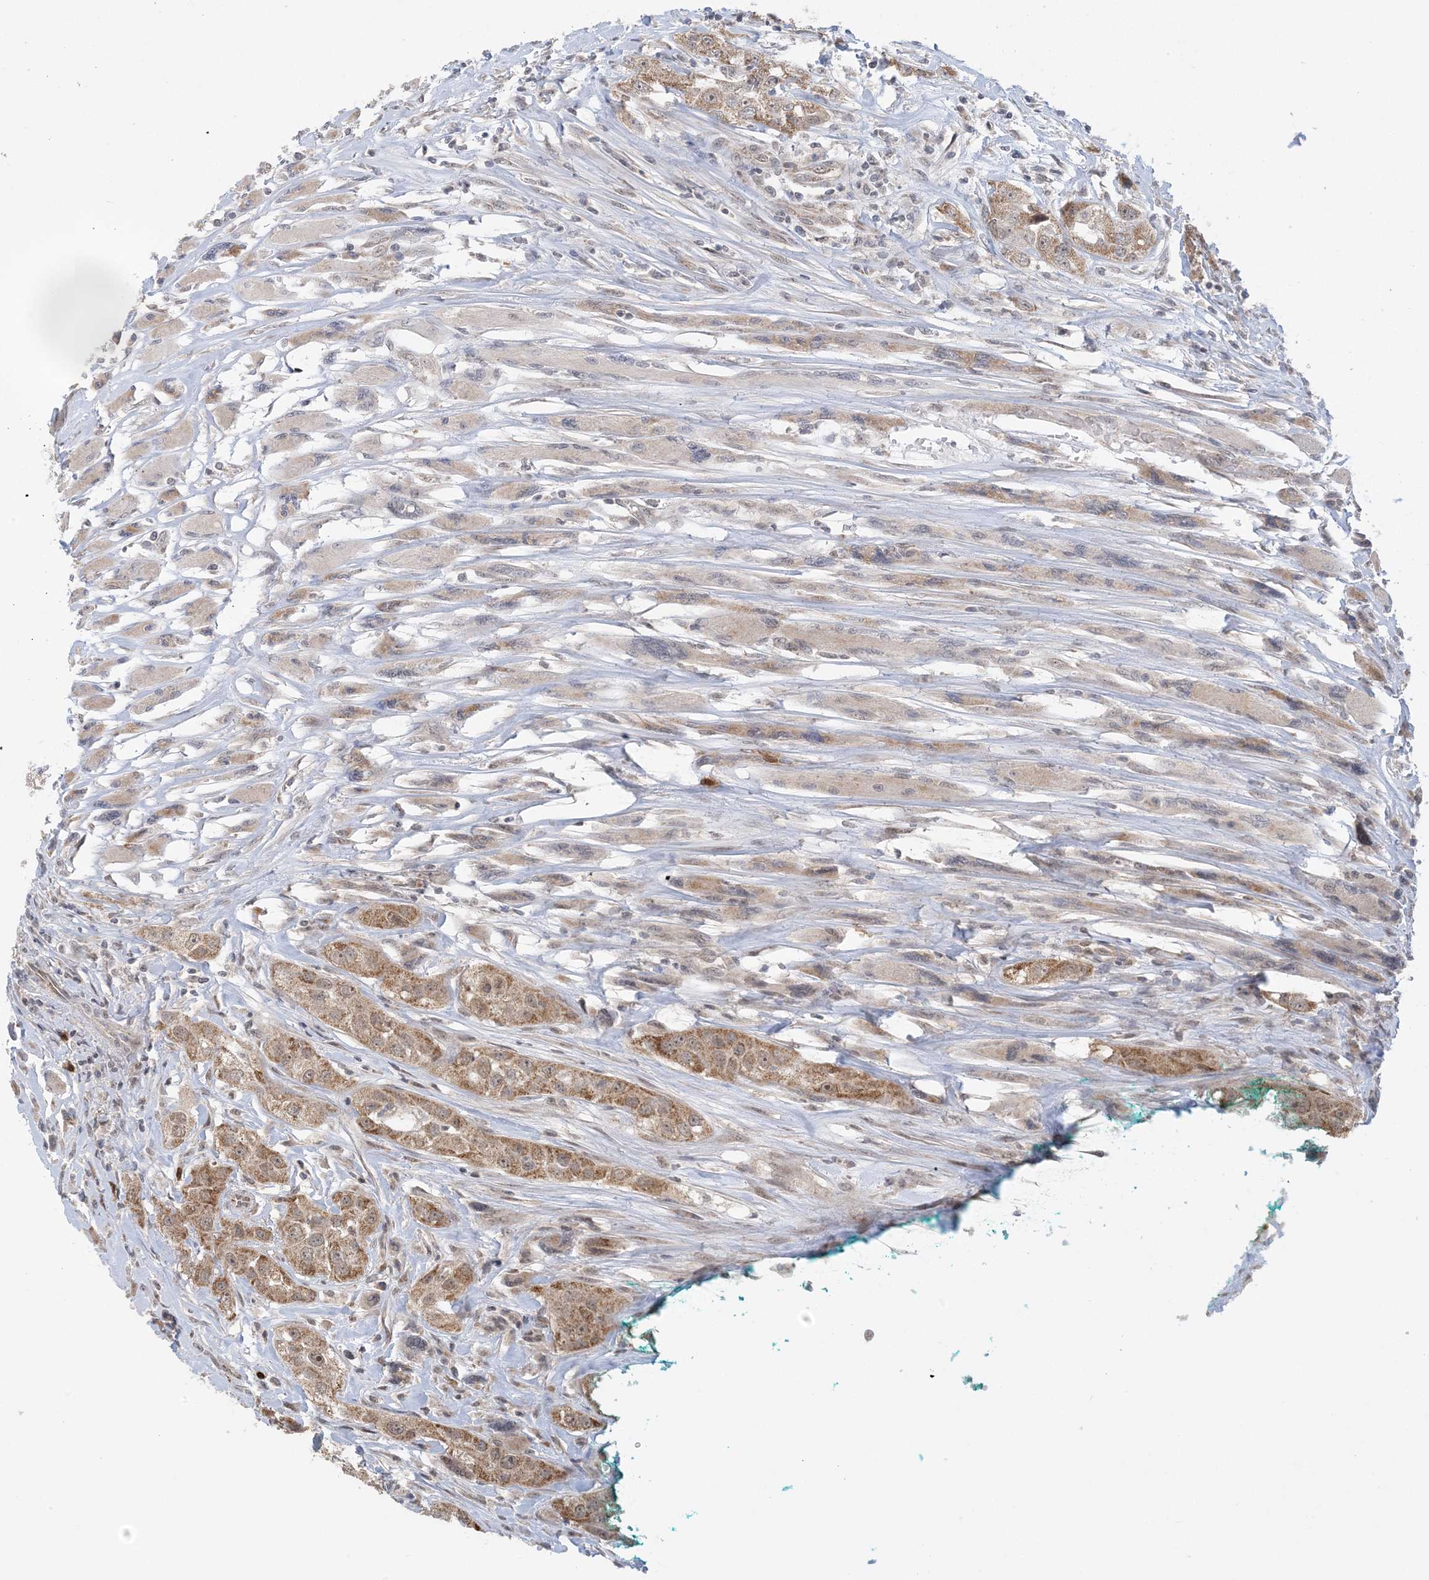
{"staining": {"intensity": "moderate", "quantity": ">75%", "location": "cytoplasmic/membranous"}, "tissue": "head and neck cancer", "cell_type": "Tumor cells", "image_type": "cancer", "snomed": [{"axis": "morphology", "description": "Normal tissue, NOS"}, {"axis": "morphology", "description": "Squamous cell carcinoma, NOS"}, {"axis": "topography", "description": "Skeletal muscle"}, {"axis": "topography", "description": "Head-Neck"}], "caption": "Immunohistochemistry (IHC) photomicrograph of neoplastic tissue: human head and neck squamous cell carcinoma stained using immunohistochemistry (IHC) demonstrates medium levels of moderate protein expression localized specifically in the cytoplasmic/membranous of tumor cells, appearing as a cytoplasmic/membranous brown color.", "gene": "TRMT10C", "patient": {"sex": "male", "age": 51}}